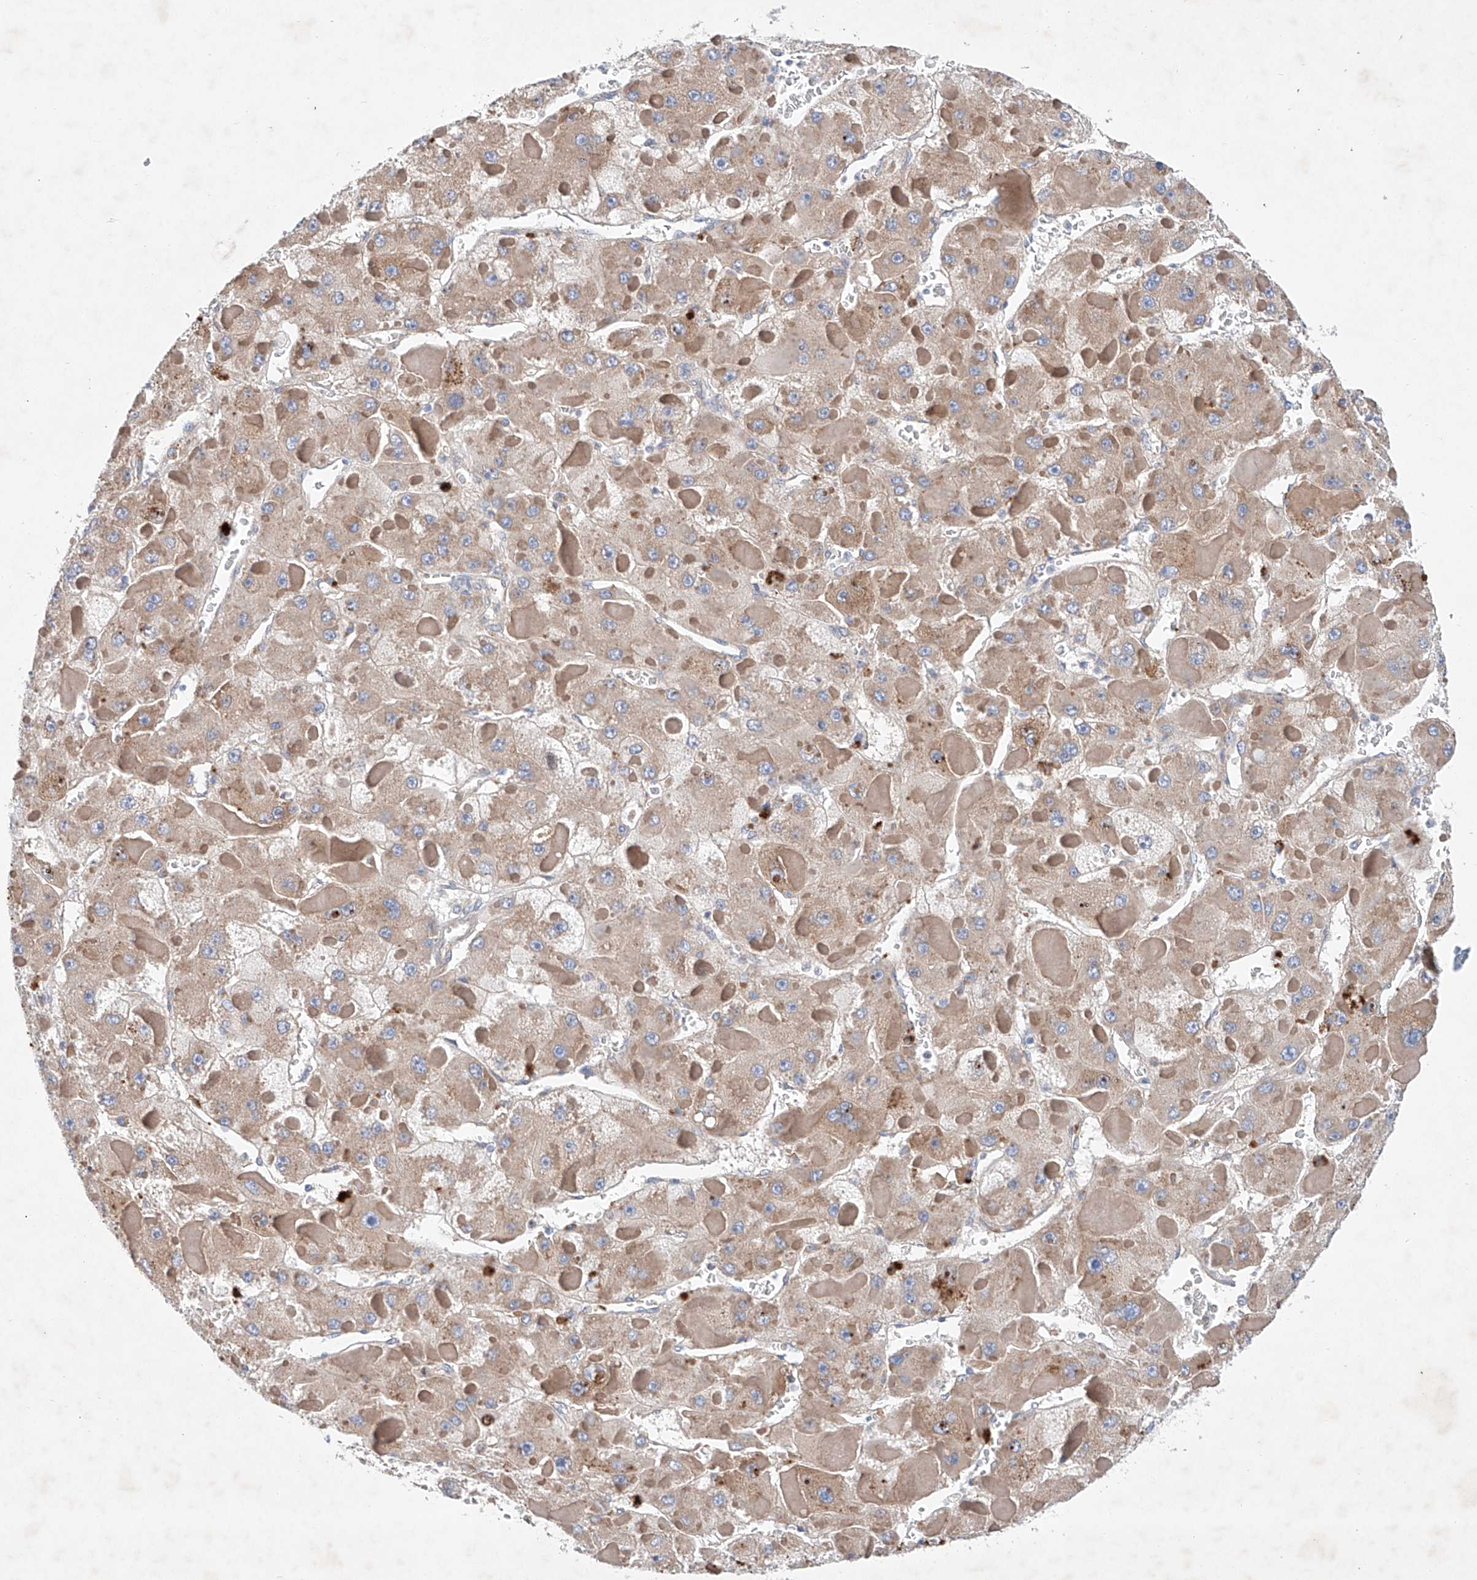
{"staining": {"intensity": "weak", "quantity": ">75%", "location": "cytoplasmic/membranous"}, "tissue": "liver cancer", "cell_type": "Tumor cells", "image_type": "cancer", "snomed": [{"axis": "morphology", "description": "Carcinoma, Hepatocellular, NOS"}, {"axis": "topography", "description": "Liver"}], "caption": "Immunohistochemical staining of hepatocellular carcinoma (liver) demonstrates low levels of weak cytoplasmic/membranous protein expression in about >75% of tumor cells.", "gene": "FASTK", "patient": {"sex": "female", "age": 73}}